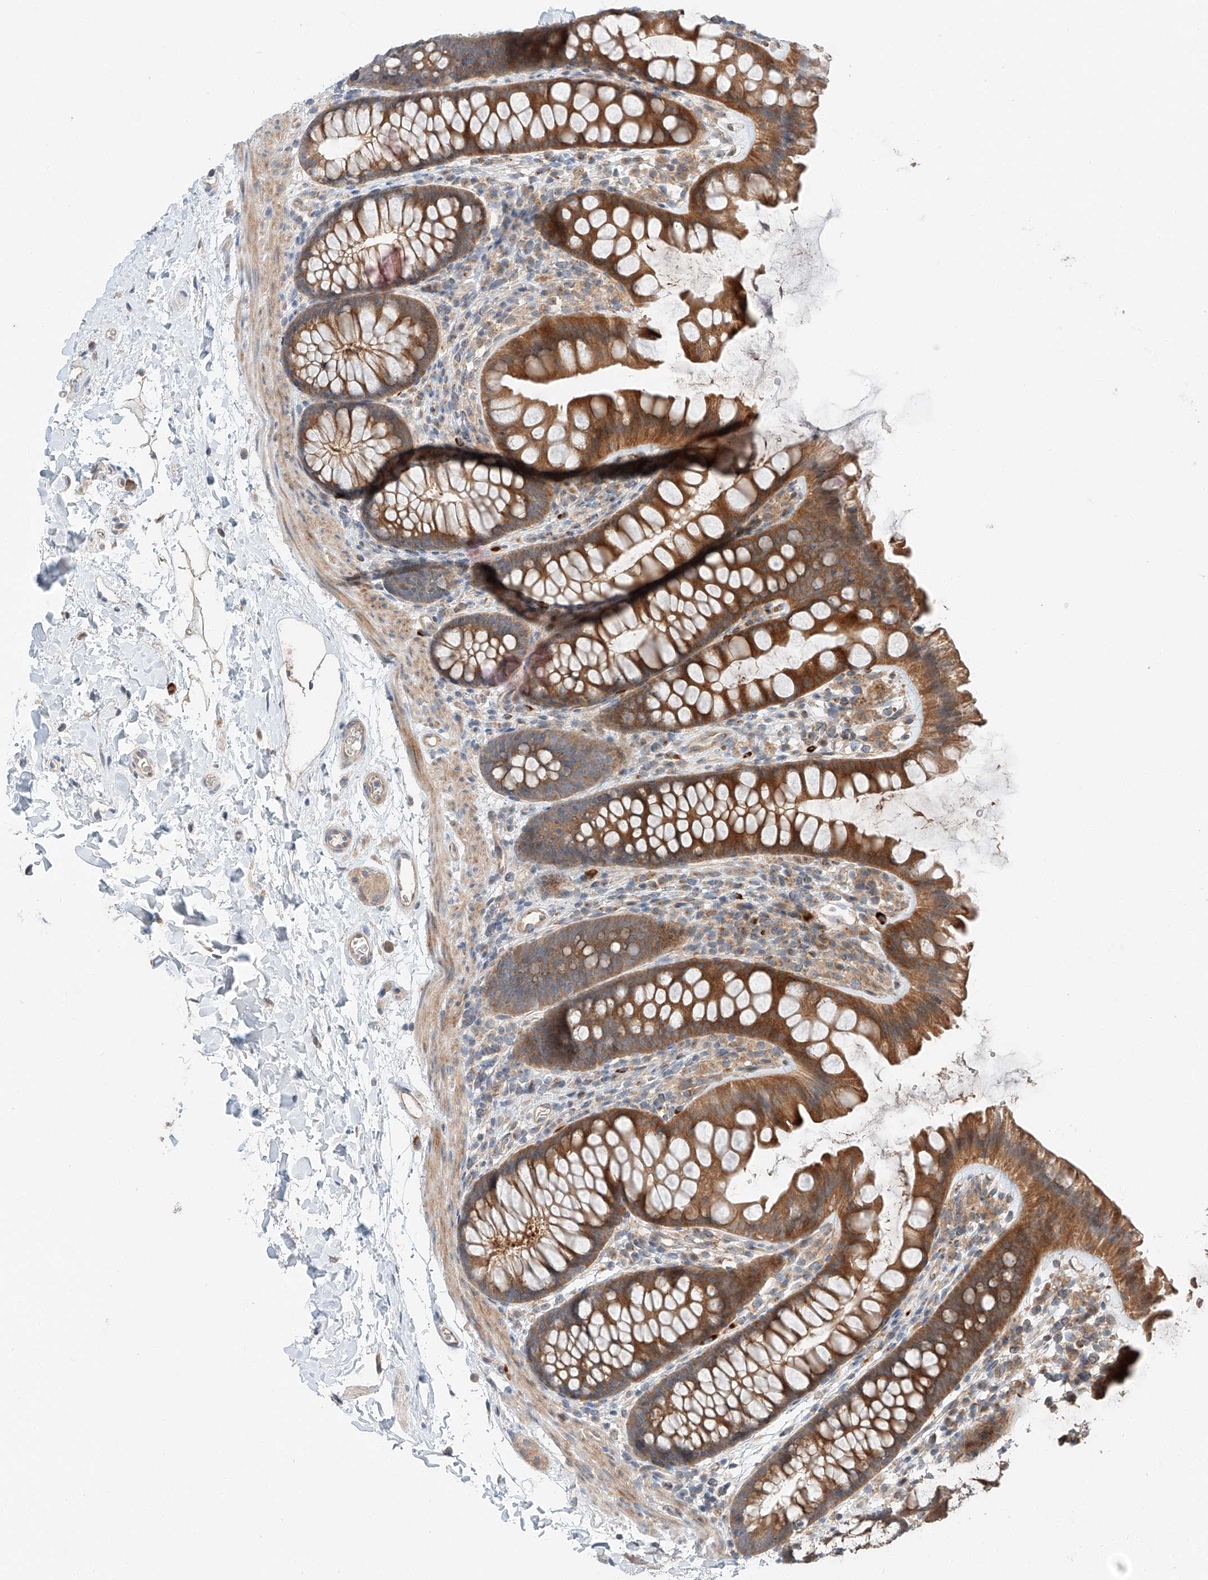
{"staining": {"intensity": "weak", "quantity": ">75%", "location": "cytoplasmic/membranous"}, "tissue": "colon", "cell_type": "Endothelial cells", "image_type": "normal", "snomed": [{"axis": "morphology", "description": "Normal tissue, NOS"}, {"axis": "topography", "description": "Colon"}], "caption": "The micrograph demonstrates a brown stain indicating the presence of a protein in the cytoplasmic/membranous of endothelial cells in colon.", "gene": "XPNPEP1", "patient": {"sex": "female", "age": 62}}